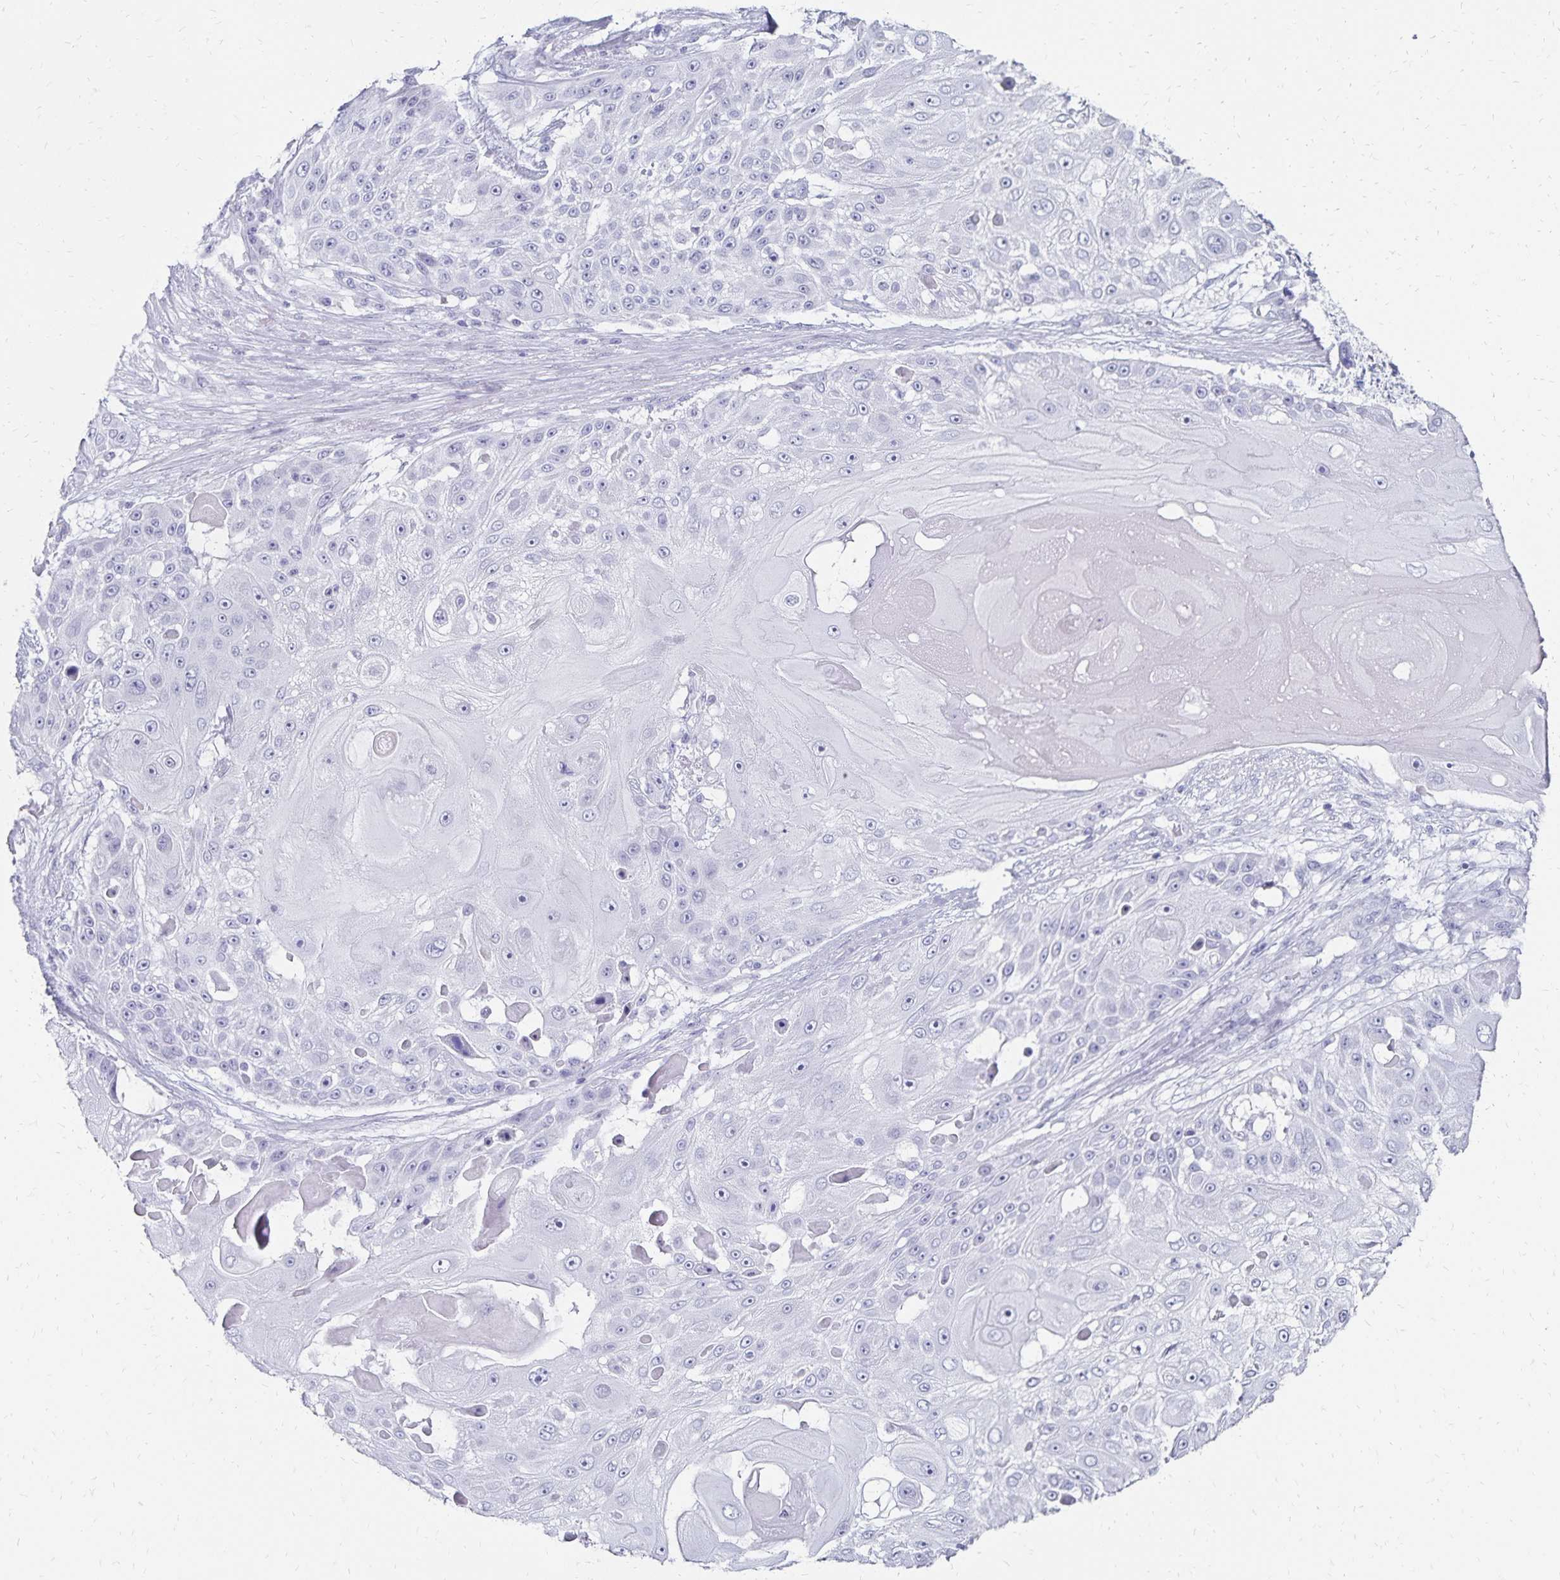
{"staining": {"intensity": "negative", "quantity": "none", "location": "none"}, "tissue": "skin cancer", "cell_type": "Tumor cells", "image_type": "cancer", "snomed": [{"axis": "morphology", "description": "Squamous cell carcinoma, NOS"}, {"axis": "topography", "description": "Skin"}], "caption": "Immunohistochemistry photomicrograph of neoplastic tissue: skin cancer stained with DAB (3,3'-diaminobenzidine) demonstrates no significant protein positivity in tumor cells.", "gene": "GIP", "patient": {"sex": "female", "age": 86}}